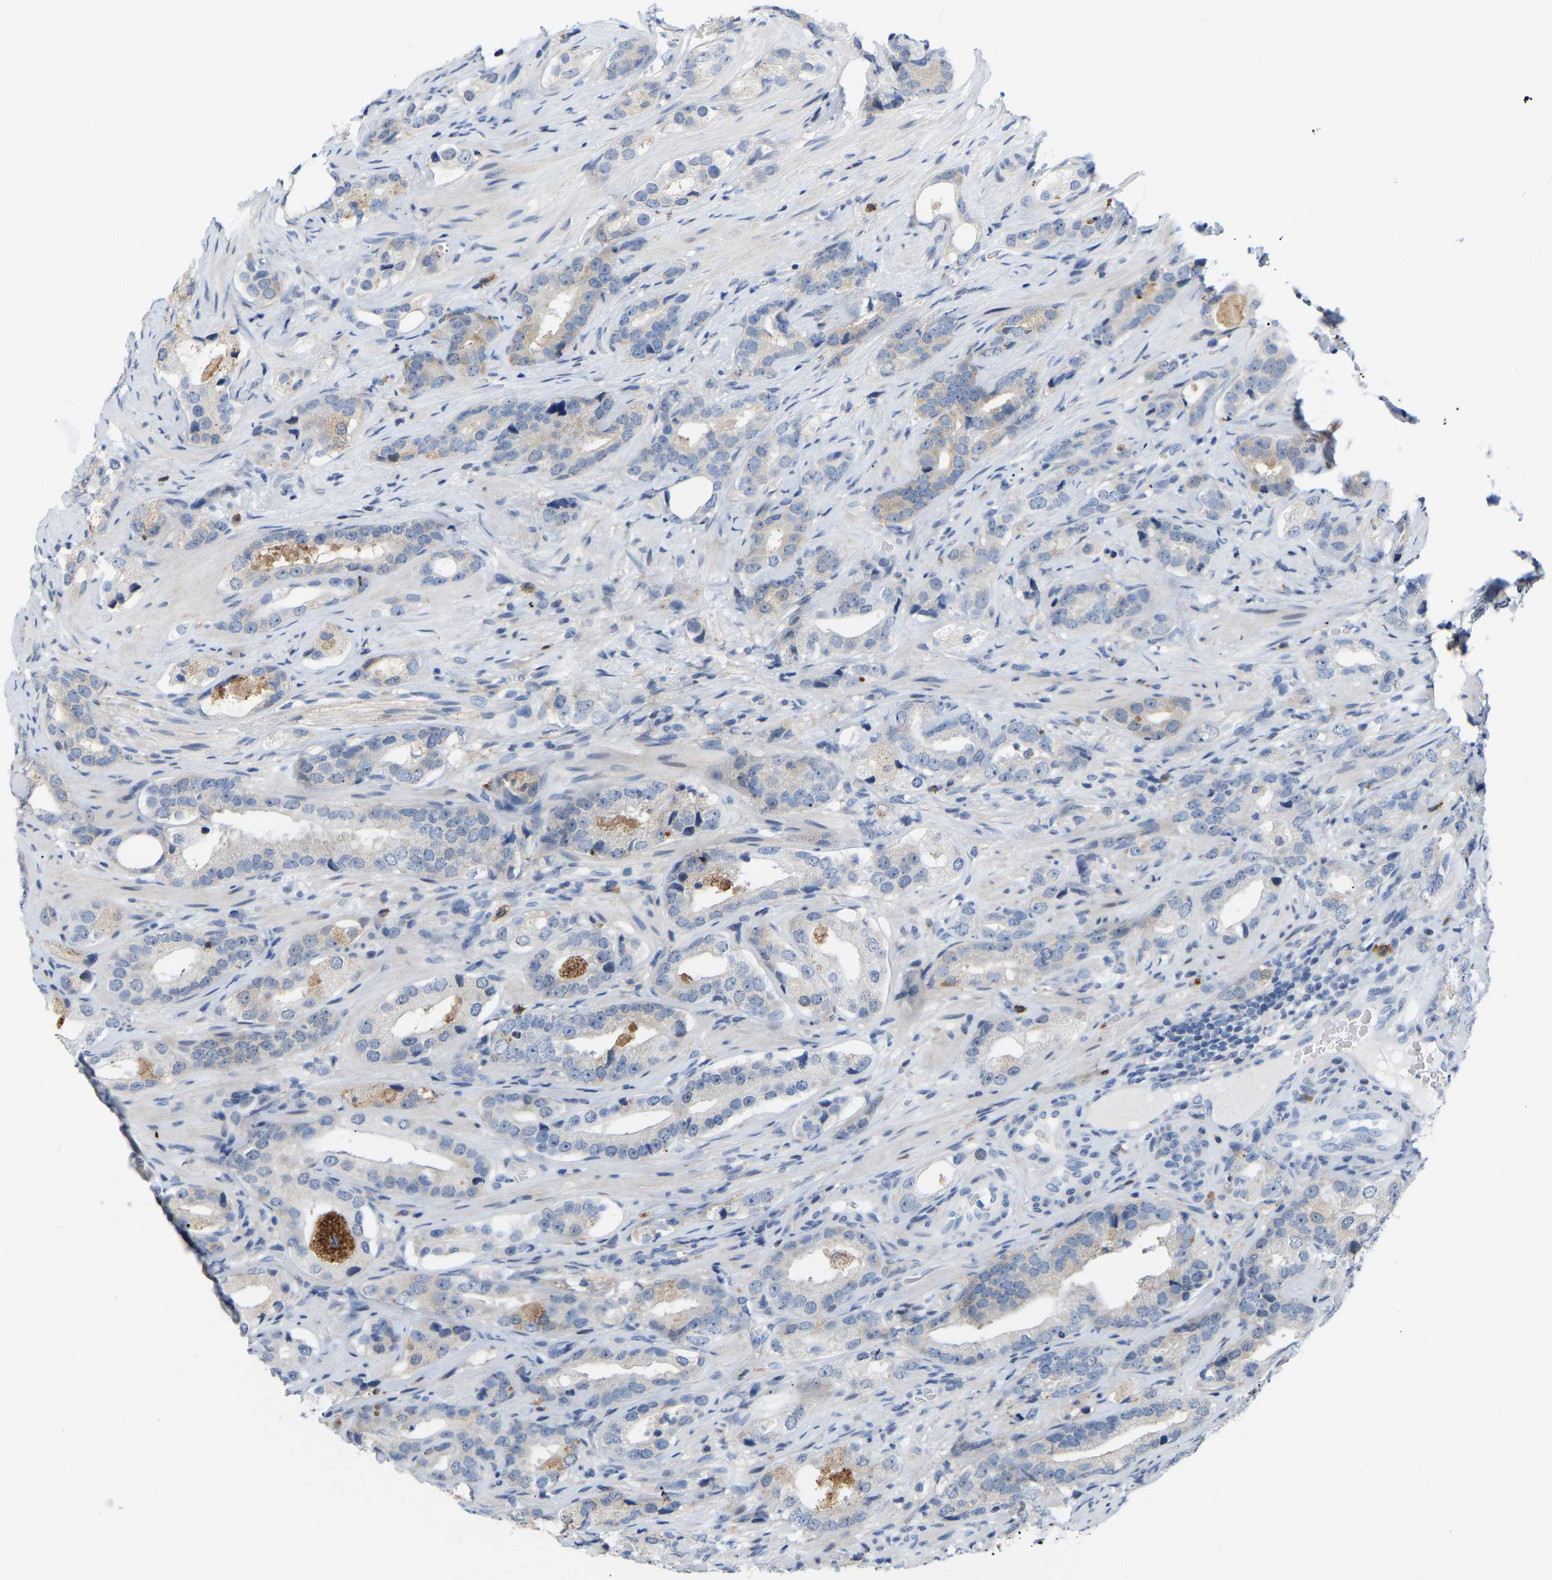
{"staining": {"intensity": "weak", "quantity": "<25%", "location": "cytoplasmic/membranous"}, "tissue": "prostate cancer", "cell_type": "Tumor cells", "image_type": "cancer", "snomed": [{"axis": "morphology", "description": "Adenocarcinoma, High grade"}, {"axis": "topography", "description": "Prostate"}], "caption": "Immunohistochemical staining of human high-grade adenocarcinoma (prostate) reveals no significant expression in tumor cells.", "gene": "ABTB2", "patient": {"sex": "male", "age": 63}}